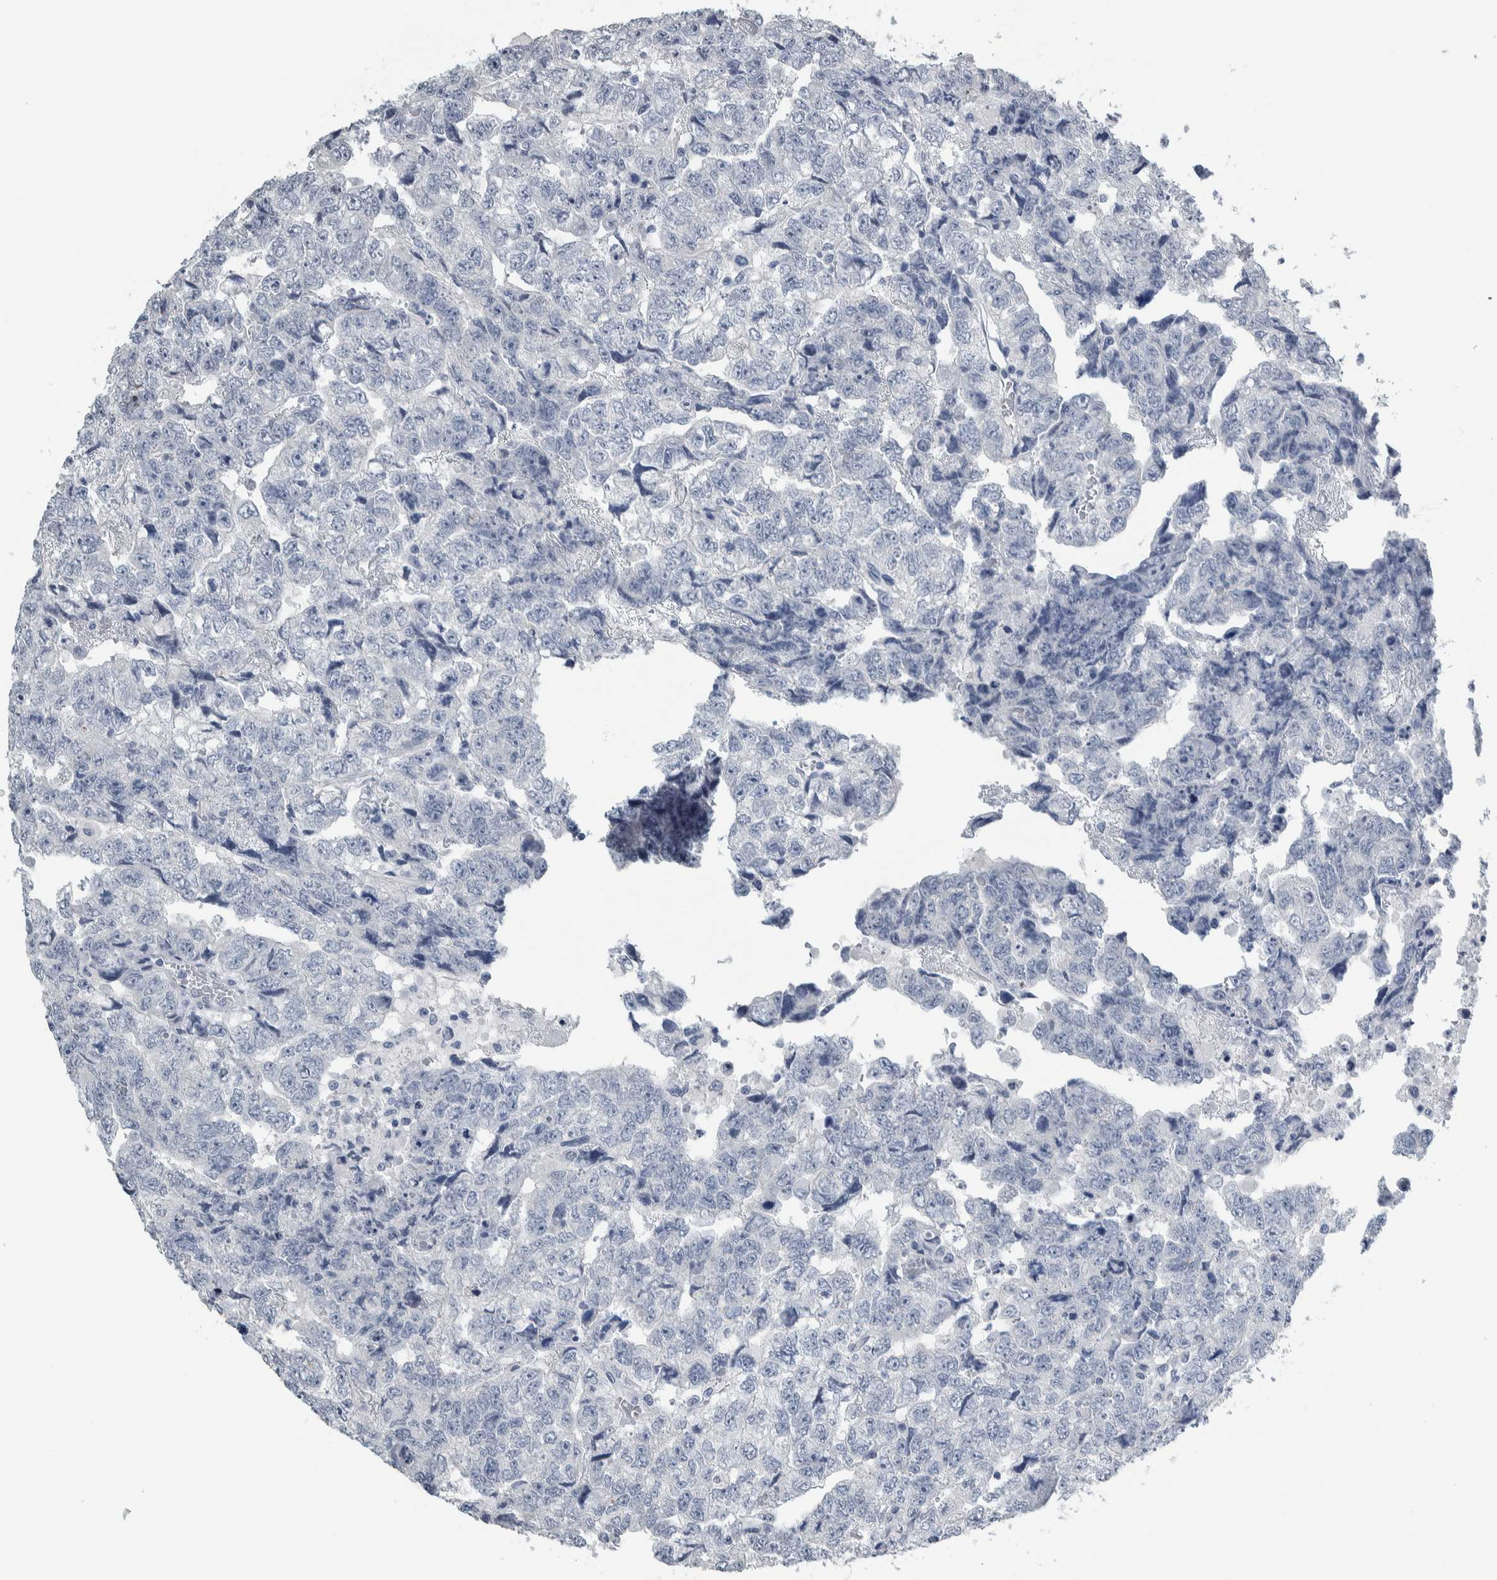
{"staining": {"intensity": "negative", "quantity": "none", "location": "none"}, "tissue": "testis cancer", "cell_type": "Tumor cells", "image_type": "cancer", "snomed": [{"axis": "morphology", "description": "Carcinoma, Embryonal, NOS"}, {"axis": "topography", "description": "Testis"}], "caption": "High power microscopy histopathology image of an IHC image of embryonal carcinoma (testis), revealing no significant staining in tumor cells. (Stains: DAB (3,3'-diaminobenzidine) immunohistochemistry (IHC) with hematoxylin counter stain, Microscopy: brightfield microscopy at high magnification).", "gene": "CDH17", "patient": {"sex": "male", "age": 36}}